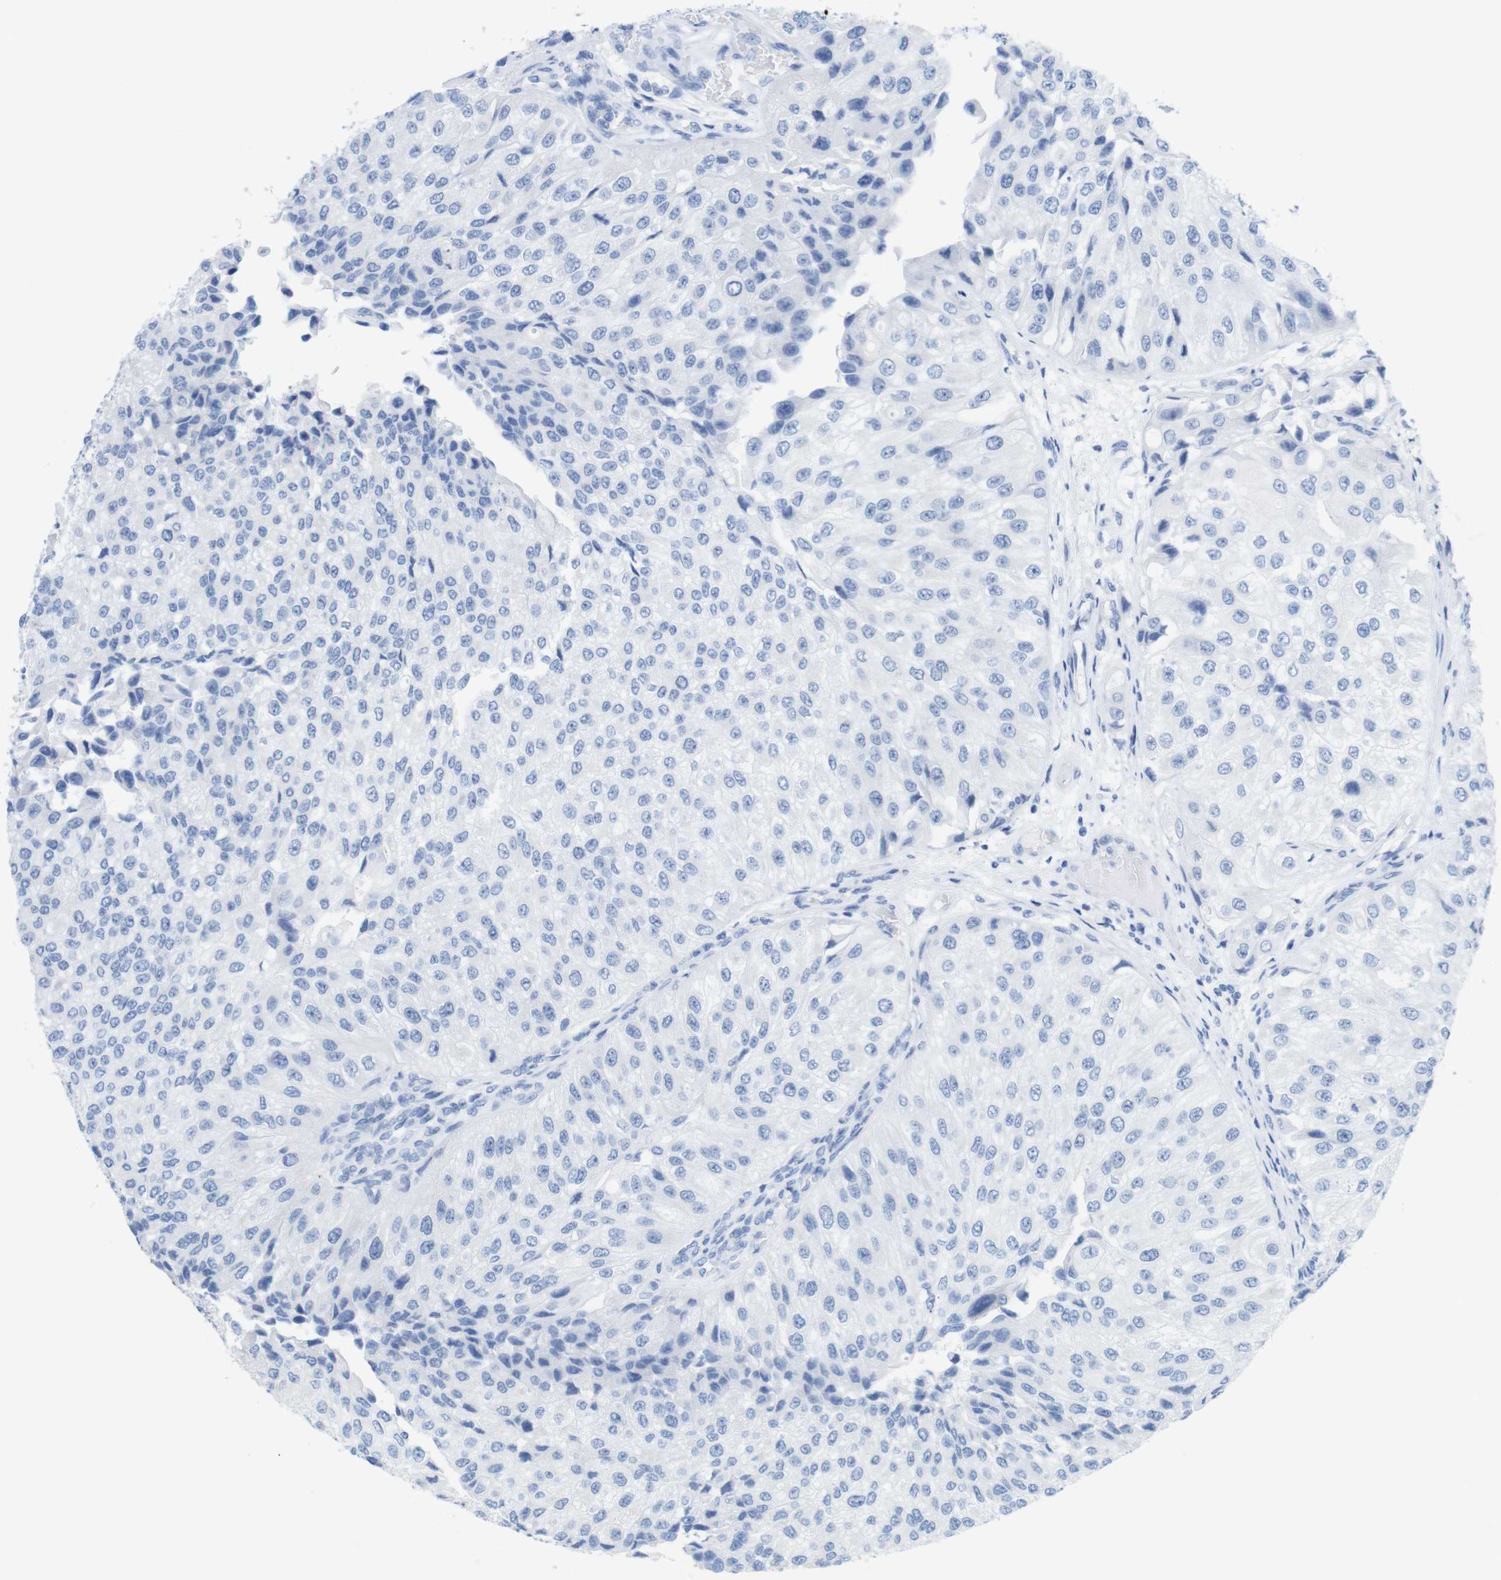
{"staining": {"intensity": "negative", "quantity": "none", "location": "none"}, "tissue": "urothelial cancer", "cell_type": "Tumor cells", "image_type": "cancer", "snomed": [{"axis": "morphology", "description": "Urothelial carcinoma, High grade"}, {"axis": "topography", "description": "Kidney"}, {"axis": "topography", "description": "Urinary bladder"}], "caption": "High magnification brightfield microscopy of urothelial cancer stained with DAB (brown) and counterstained with hematoxylin (blue): tumor cells show no significant expression.", "gene": "LAG3", "patient": {"sex": "male", "age": 77}}